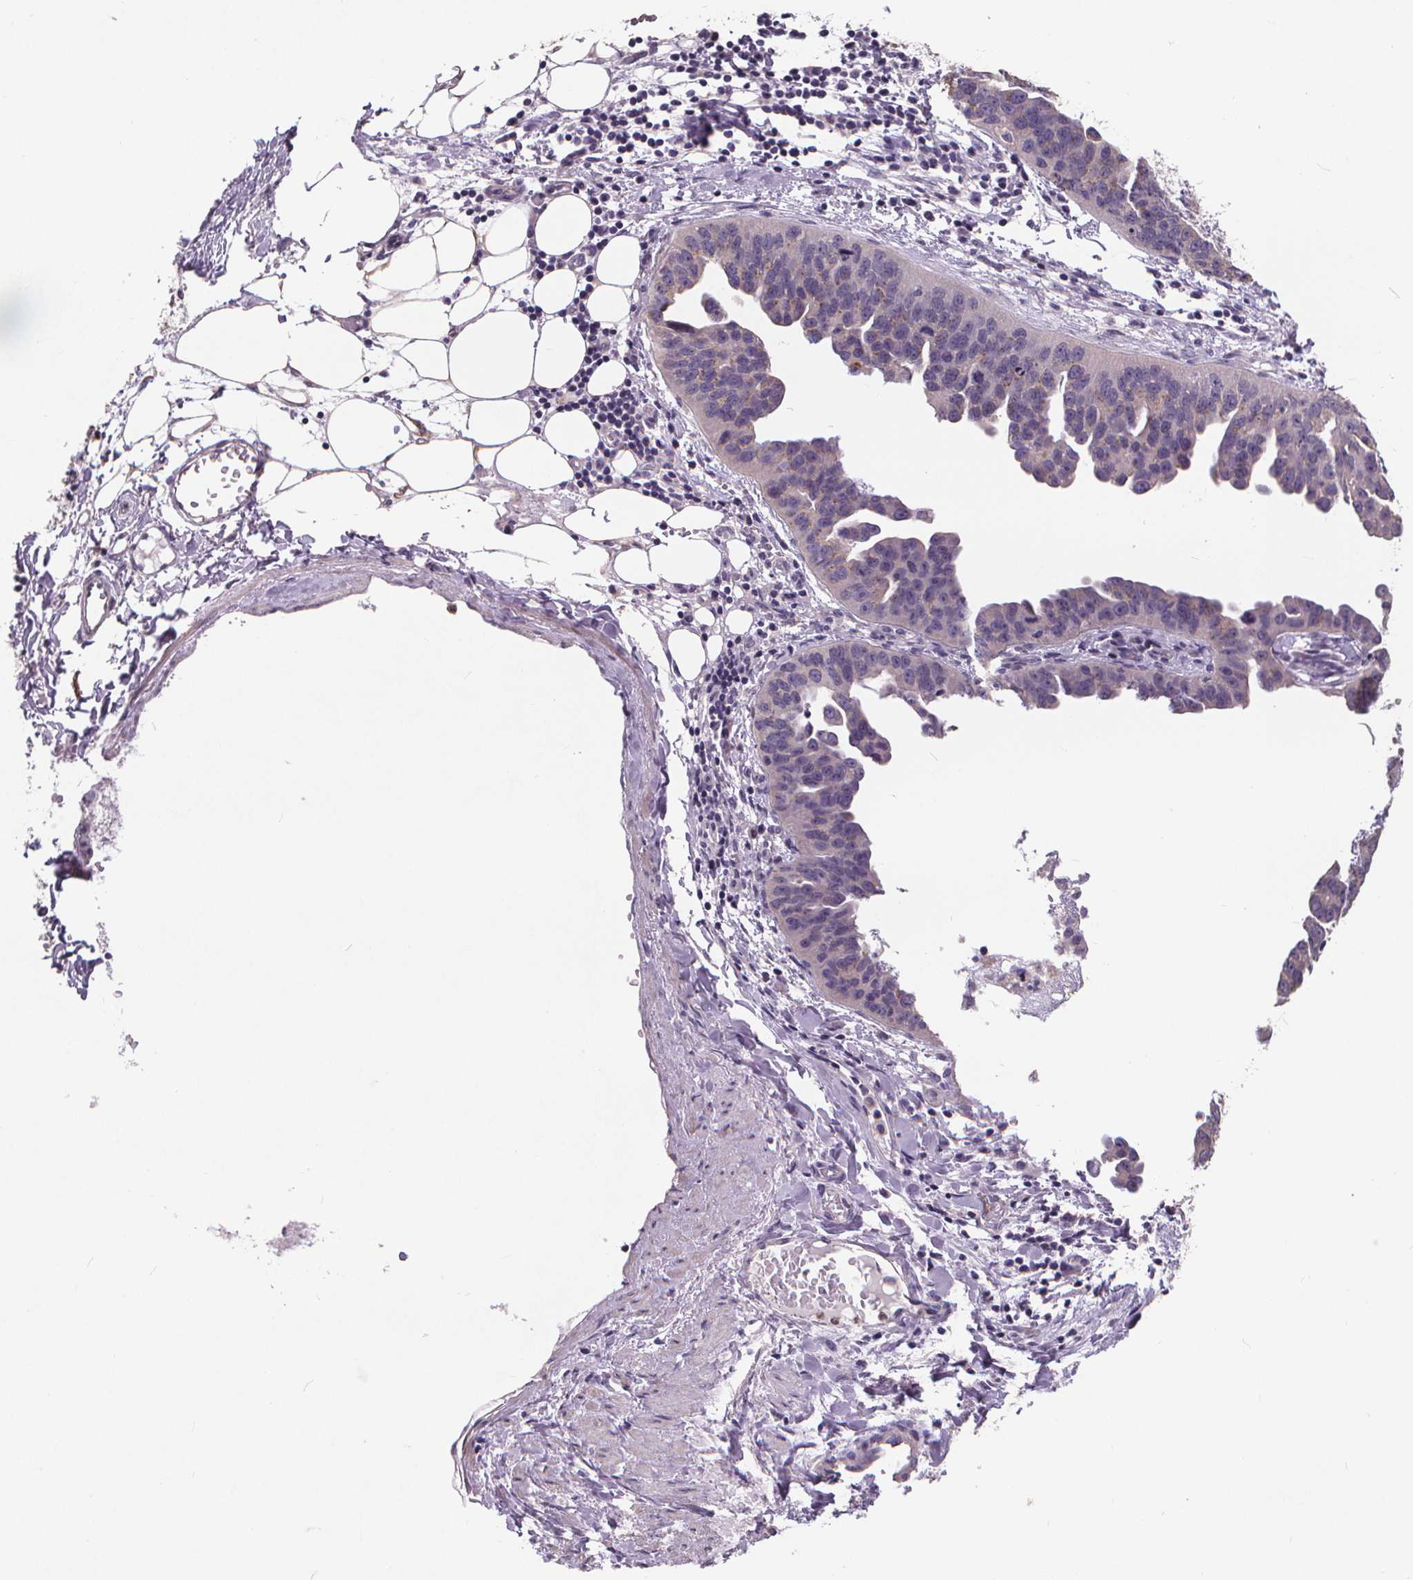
{"staining": {"intensity": "negative", "quantity": "none", "location": "none"}, "tissue": "ovarian cancer", "cell_type": "Tumor cells", "image_type": "cancer", "snomed": [{"axis": "morphology", "description": "Cystadenocarcinoma, serous, NOS"}, {"axis": "topography", "description": "Ovary"}], "caption": "Immunohistochemistry (IHC) image of neoplastic tissue: human ovarian cancer (serous cystadenocarcinoma) stained with DAB reveals no significant protein positivity in tumor cells. The staining was performed using DAB (3,3'-diaminobenzidine) to visualize the protein expression in brown, while the nuclei were stained in blue with hematoxylin (Magnification: 20x).", "gene": "ATP6V1D", "patient": {"sex": "female", "age": 75}}